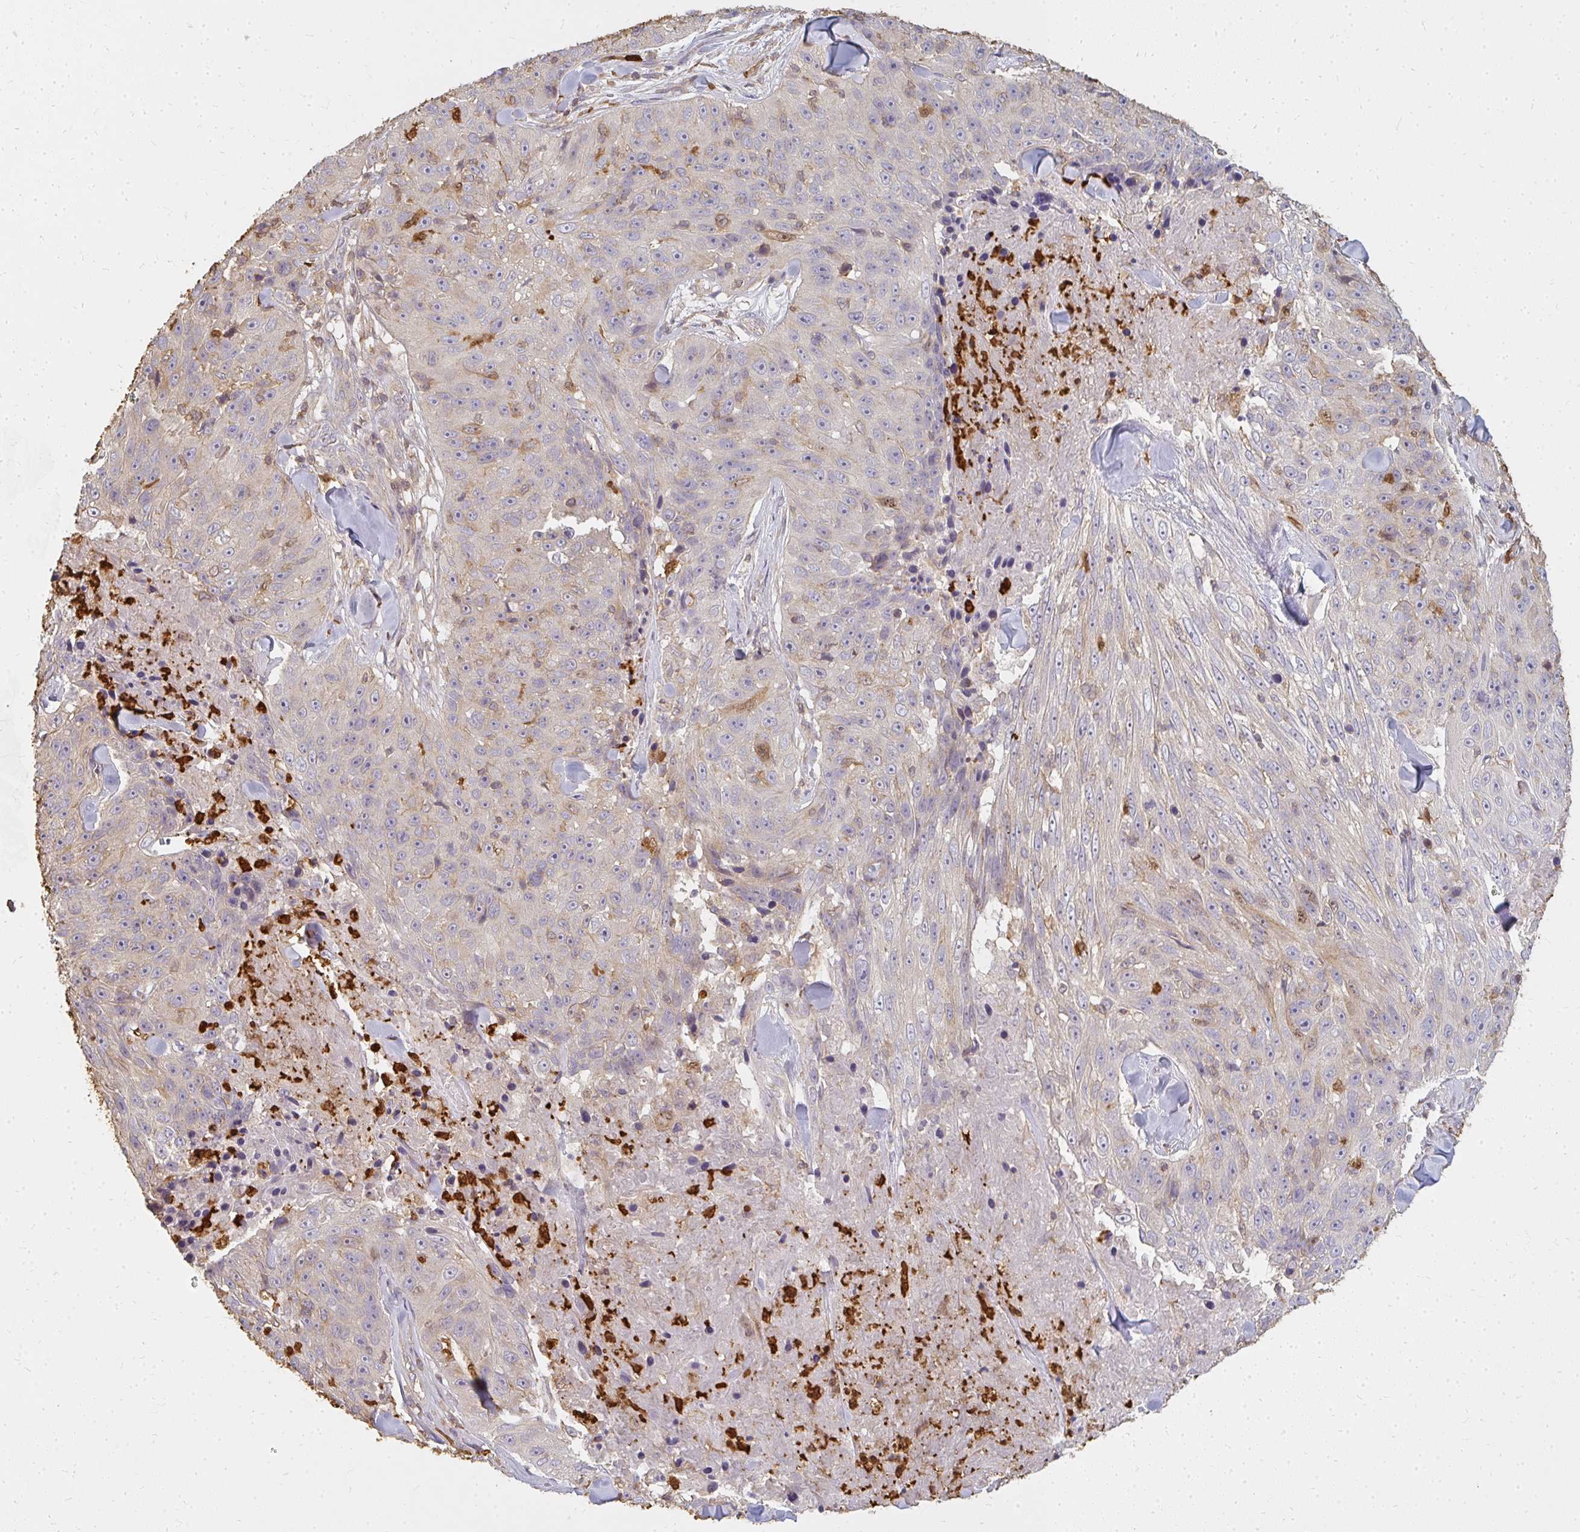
{"staining": {"intensity": "weak", "quantity": "<25%", "location": "cytoplasmic/membranous,nuclear"}, "tissue": "skin cancer", "cell_type": "Tumor cells", "image_type": "cancer", "snomed": [{"axis": "morphology", "description": "Squamous cell carcinoma, NOS"}, {"axis": "topography", "description": "Skin"}], "caption": "The histopathology image displays no staining of tumor cells in skin squamous cell carcinoma.", "gene": "CNTRL", "patient": {"sex": "female", "age": 87}}